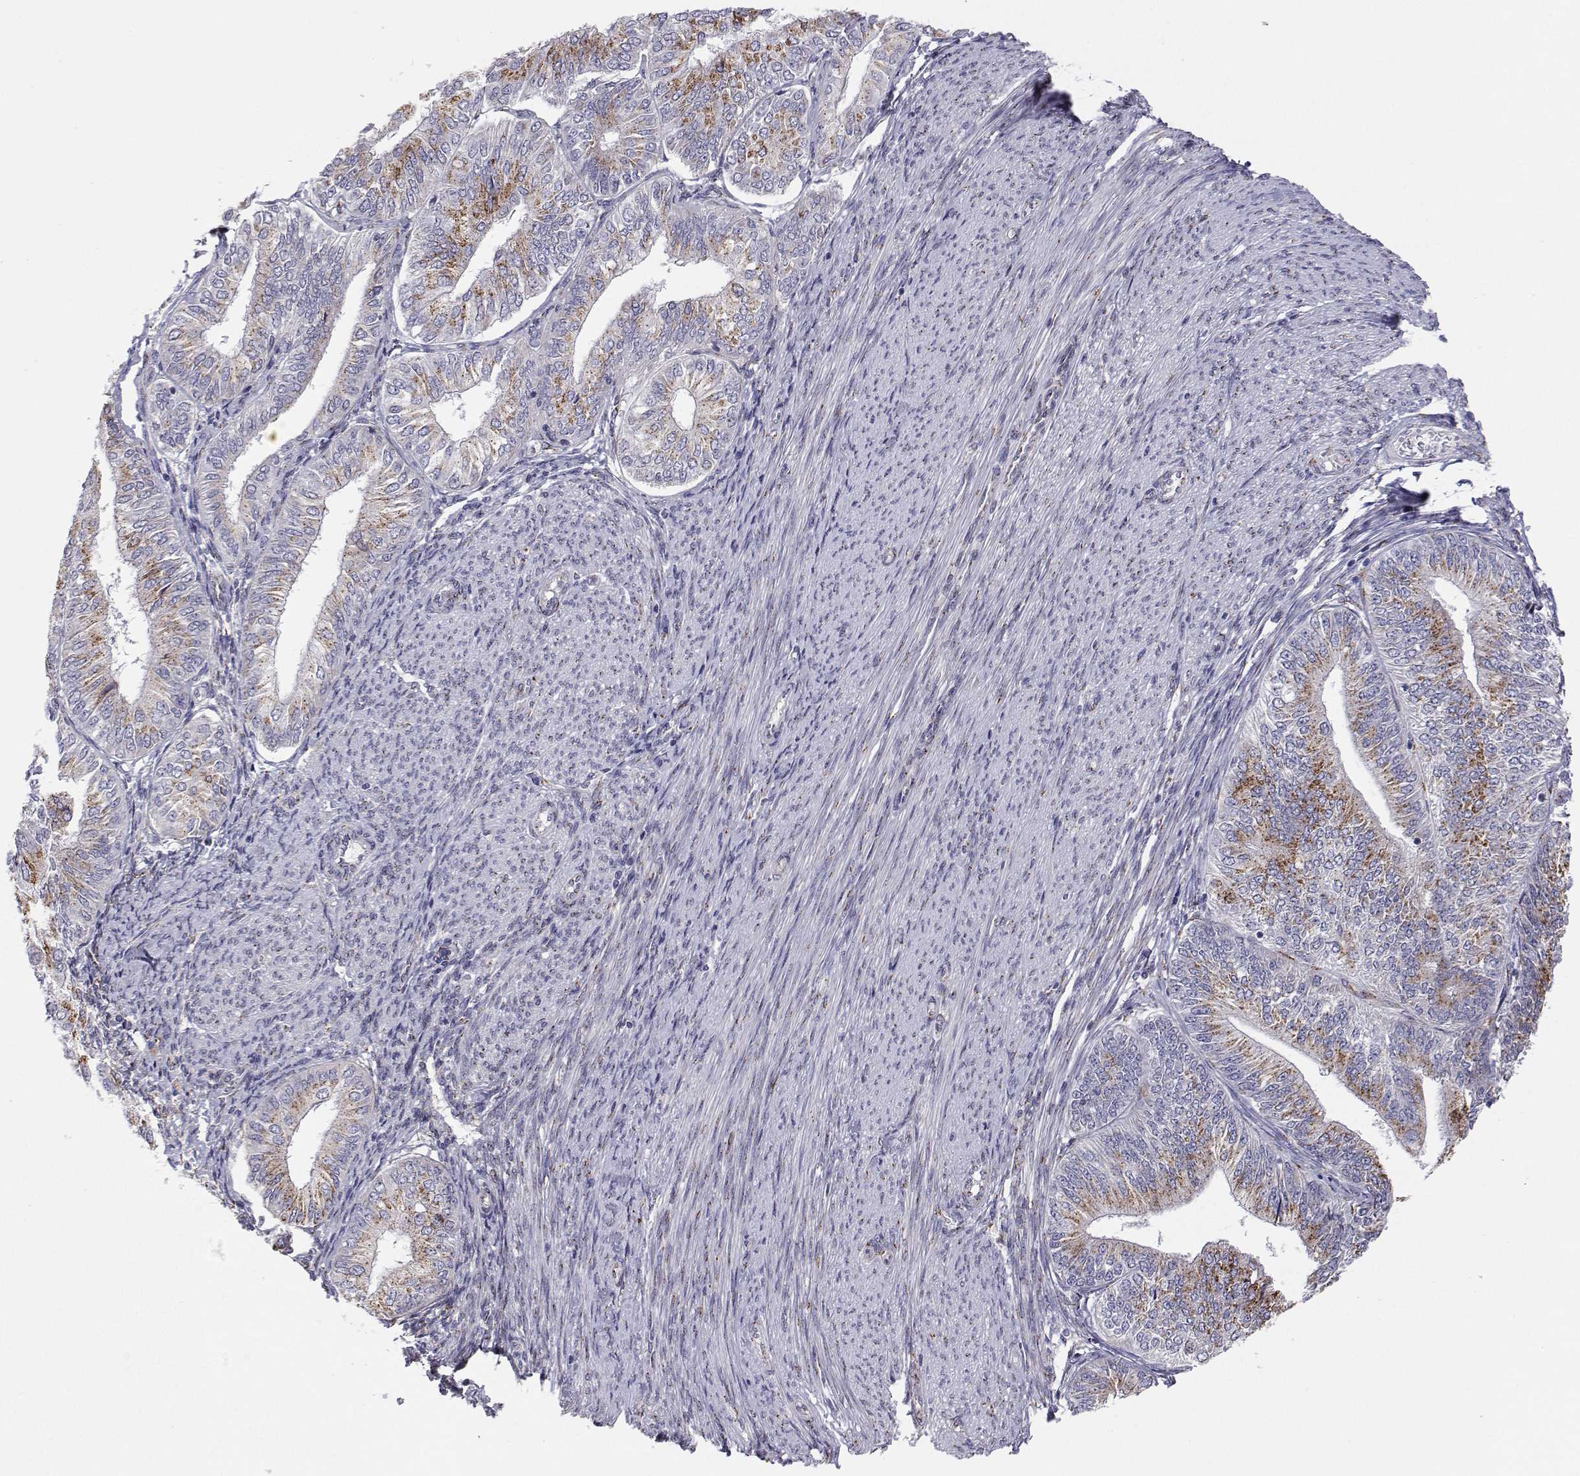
{"staining": {"intensity": "moderate", "quantity": "25%-75%", "location": "cytoplasmic/membranous"}, "tissue": "endometrial cancer", "cell_type": "Tumor cells", "image_type": "cancer", "snomed": [{"axis": "morphology", "description": "Adenocarcinoma, NOS"}, {"axis": "topography", "description": "Endometrium"}], "caption": "A medium amount of moderate cytoplasmic/membranous staining is present in approximately 25%-75% of tumor cells in endometrial cancer (adenocarcinoma) tissue. The staining was performed using DAB to visualize the protein expression in brown, while the nuclei were stained in blue with hematoxylin (Magnification: 20x).", "gene": "STARD13", "patient": {"sex": "female", "age": 58}}